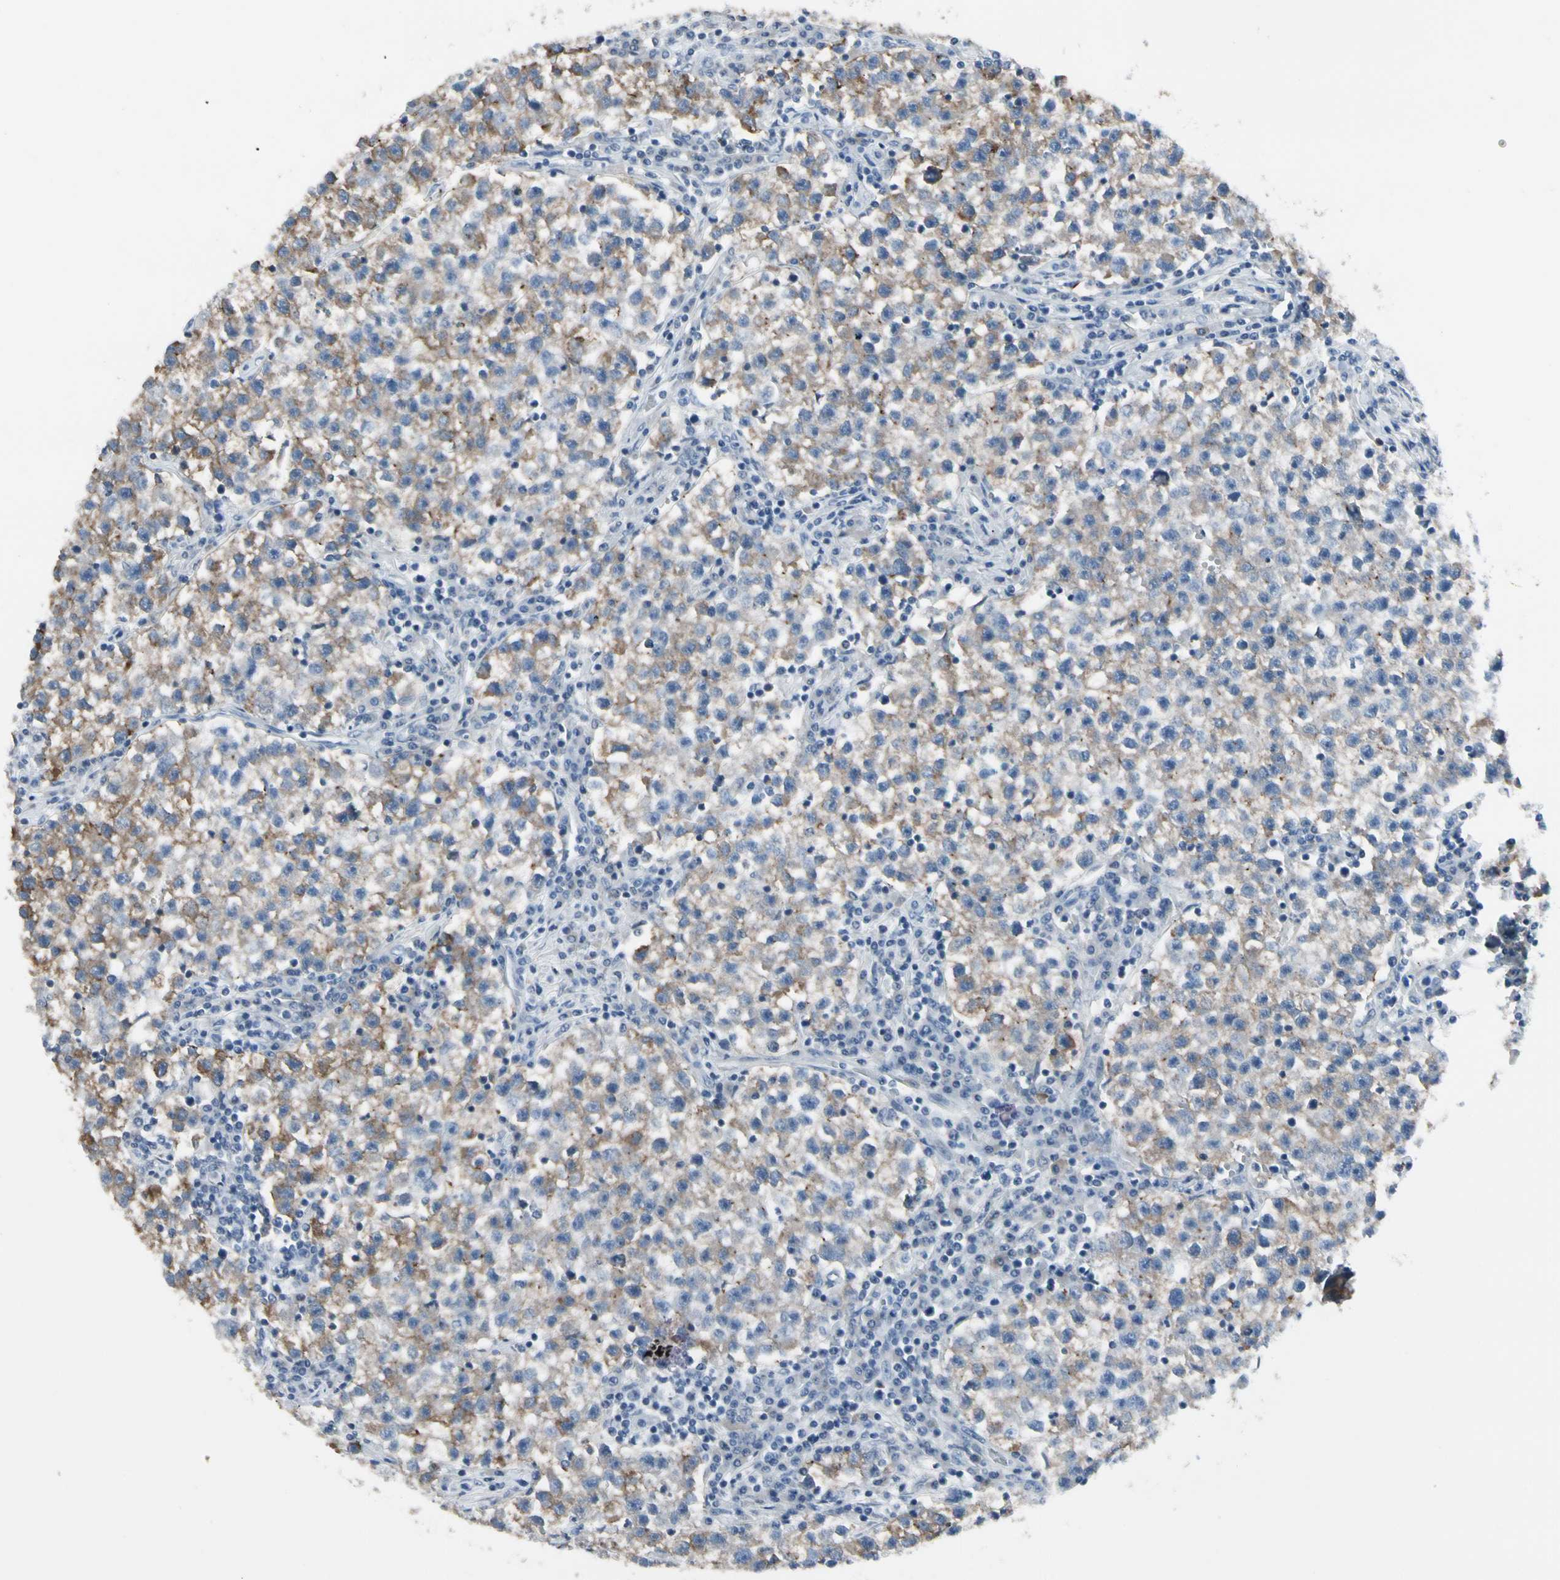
{"staining": {"intensity": "moderate", "quantity": ">75%", "location": "cytoplasmic/membranous"}, "tissue": "testis cancer", "cell_type": "Tumor cells", "image_type": "cancer", "snomed": [{"axis": "morphology", "description": "Seminoma, NOS"}, {"axis": "topography", "description": "Testis"}], "caption": "IHC (DAB (3,3'-diaminobenzidine)) staining of human seminoma (testis) displays moderate cytoplasmic/membranous protein staining in about >75% of tumor cells.", "gene": "PIGR", "patient": {"sex": "male", "age": 22}}